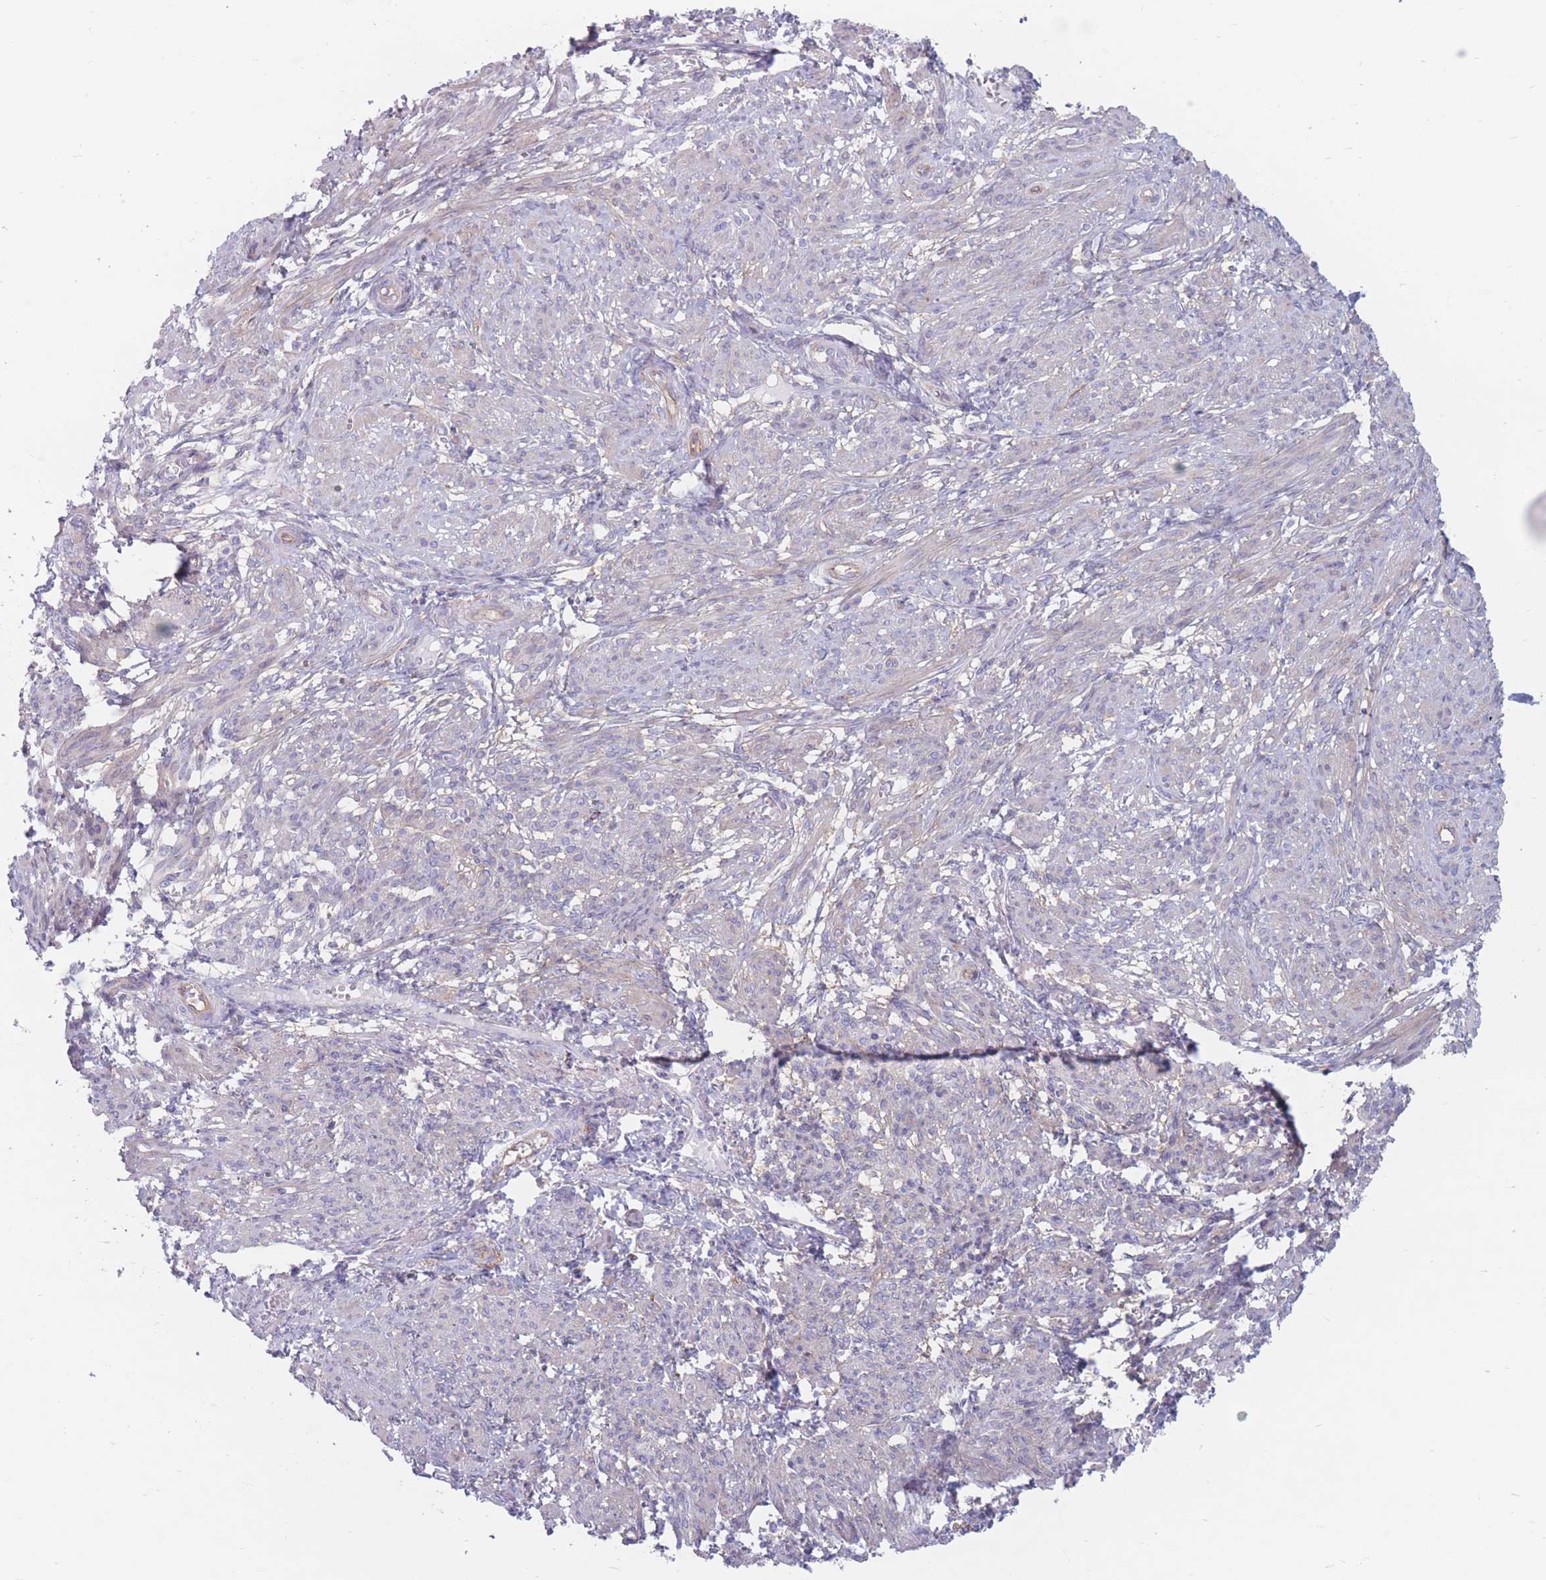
{"staining": {"intensity": "moderate", "quantity": "<25%", "location": "cytoplasmic/membranous"}, "tissue": "smooth muscle", "cell_type": "Smooth muscle cells", "image_type": "normal", "snomed": [{"axis": "morphology", "description": "Normal tissue, NOS"}, {"axis": "topography", "description": "Smooth muscle"}], "caption": "Immunohistochemical staining of unremarkable smooth muscle exhibits low levels of moderate cytoplasmic/membranous staining in approximately <25% of smooth muscle cells. Immunohistochemistry (ihc) stains the protein of interest in brown and the nuclei are stained blue.", "gene": "PLPP1", "patient": {"sex": "female", "age": 39}}